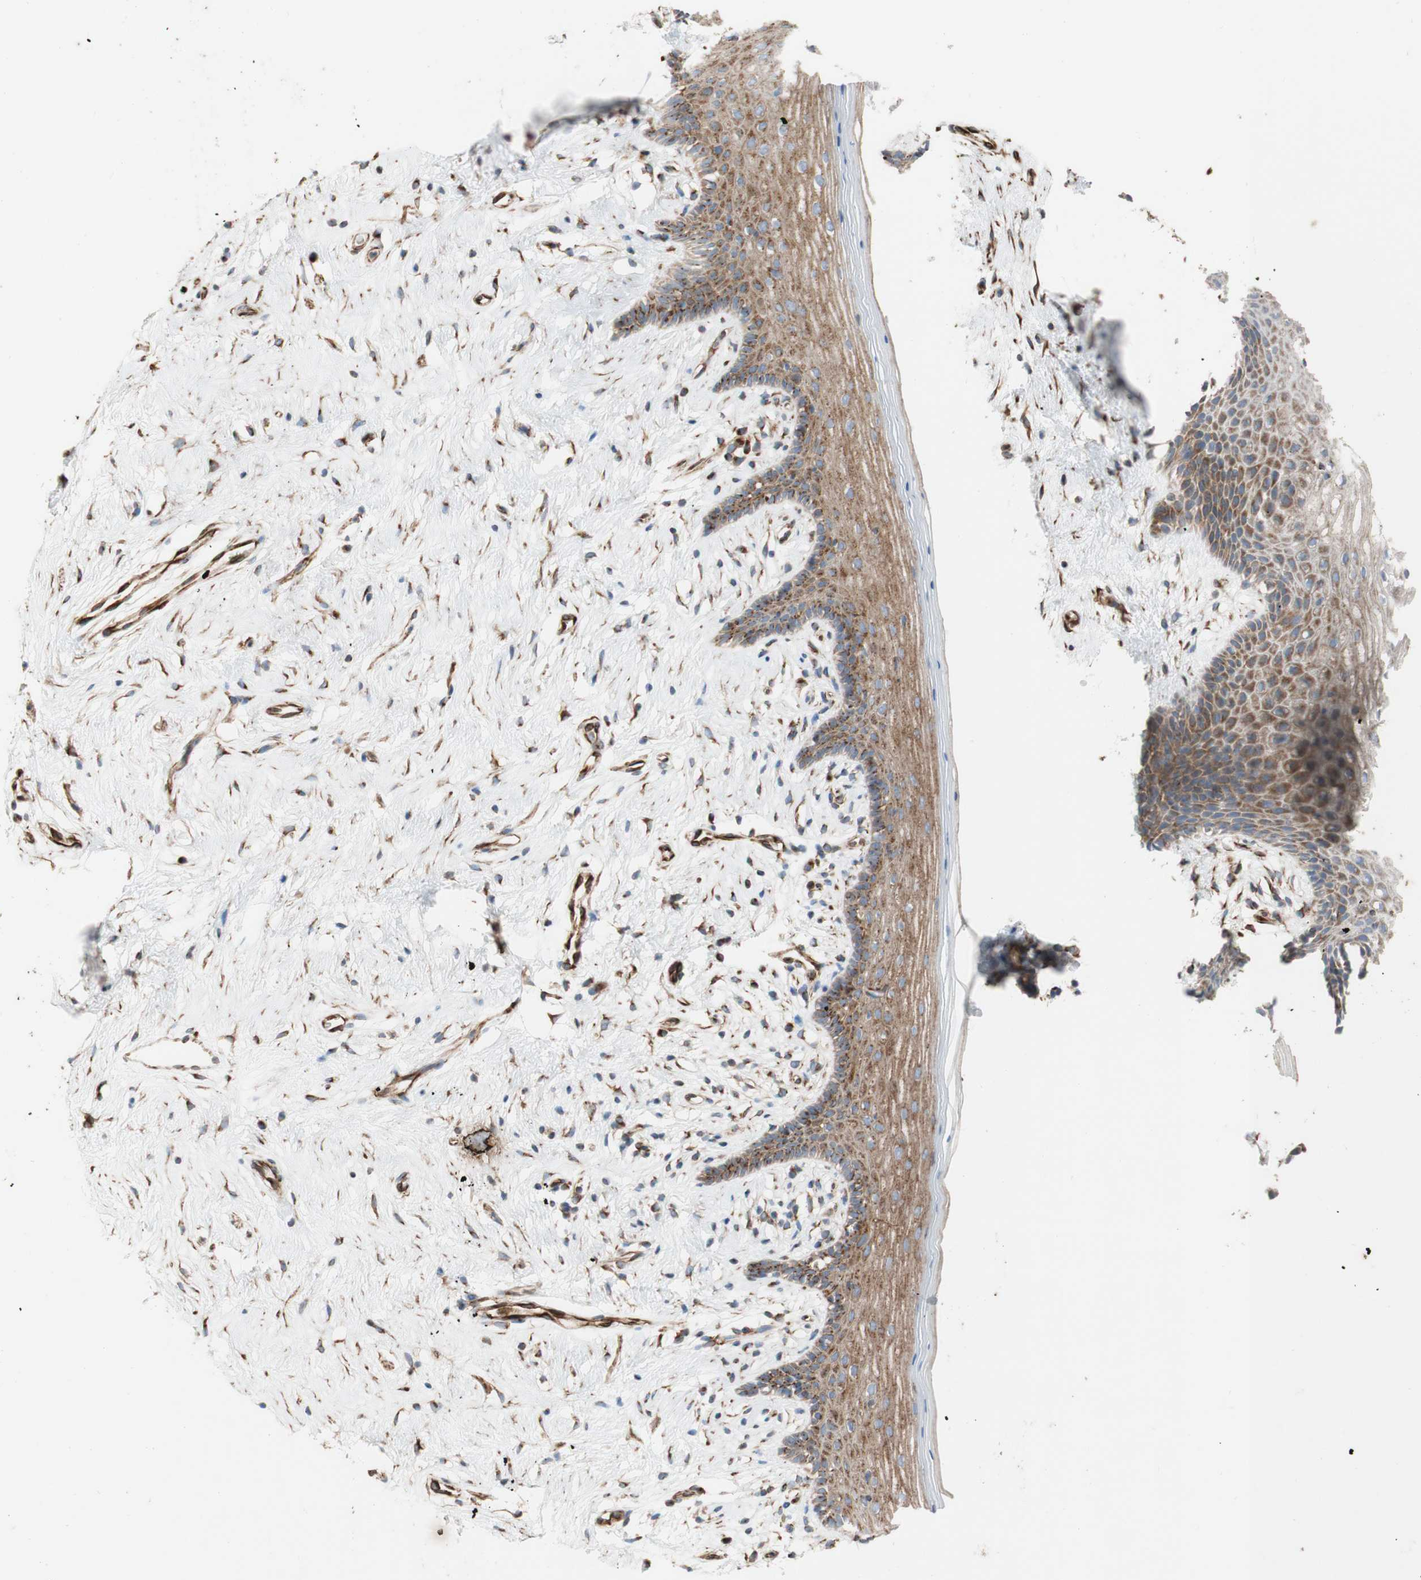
{"staining": {"intensity": "moderate", "quantity": ">75%", "location": "cytoplasmic/membranous"}, "tissue": "vagina", "cell_type": "Squamous epithelial cells", "image_type": "normal", "snomed": [{"axis": "morphology", "description": "Normal tissue, NOS"}, {"axis": "topography", "description": "Vagina"}], "caption": "Immunohistochemical staining of normal vagina exhibits >75% levels of moderate cytoplasmic/membranous protein expression in about >75% of squamous epithelial cells.", "gene": "C1orf43", "patient": {"sex": "female", "age": 44}}